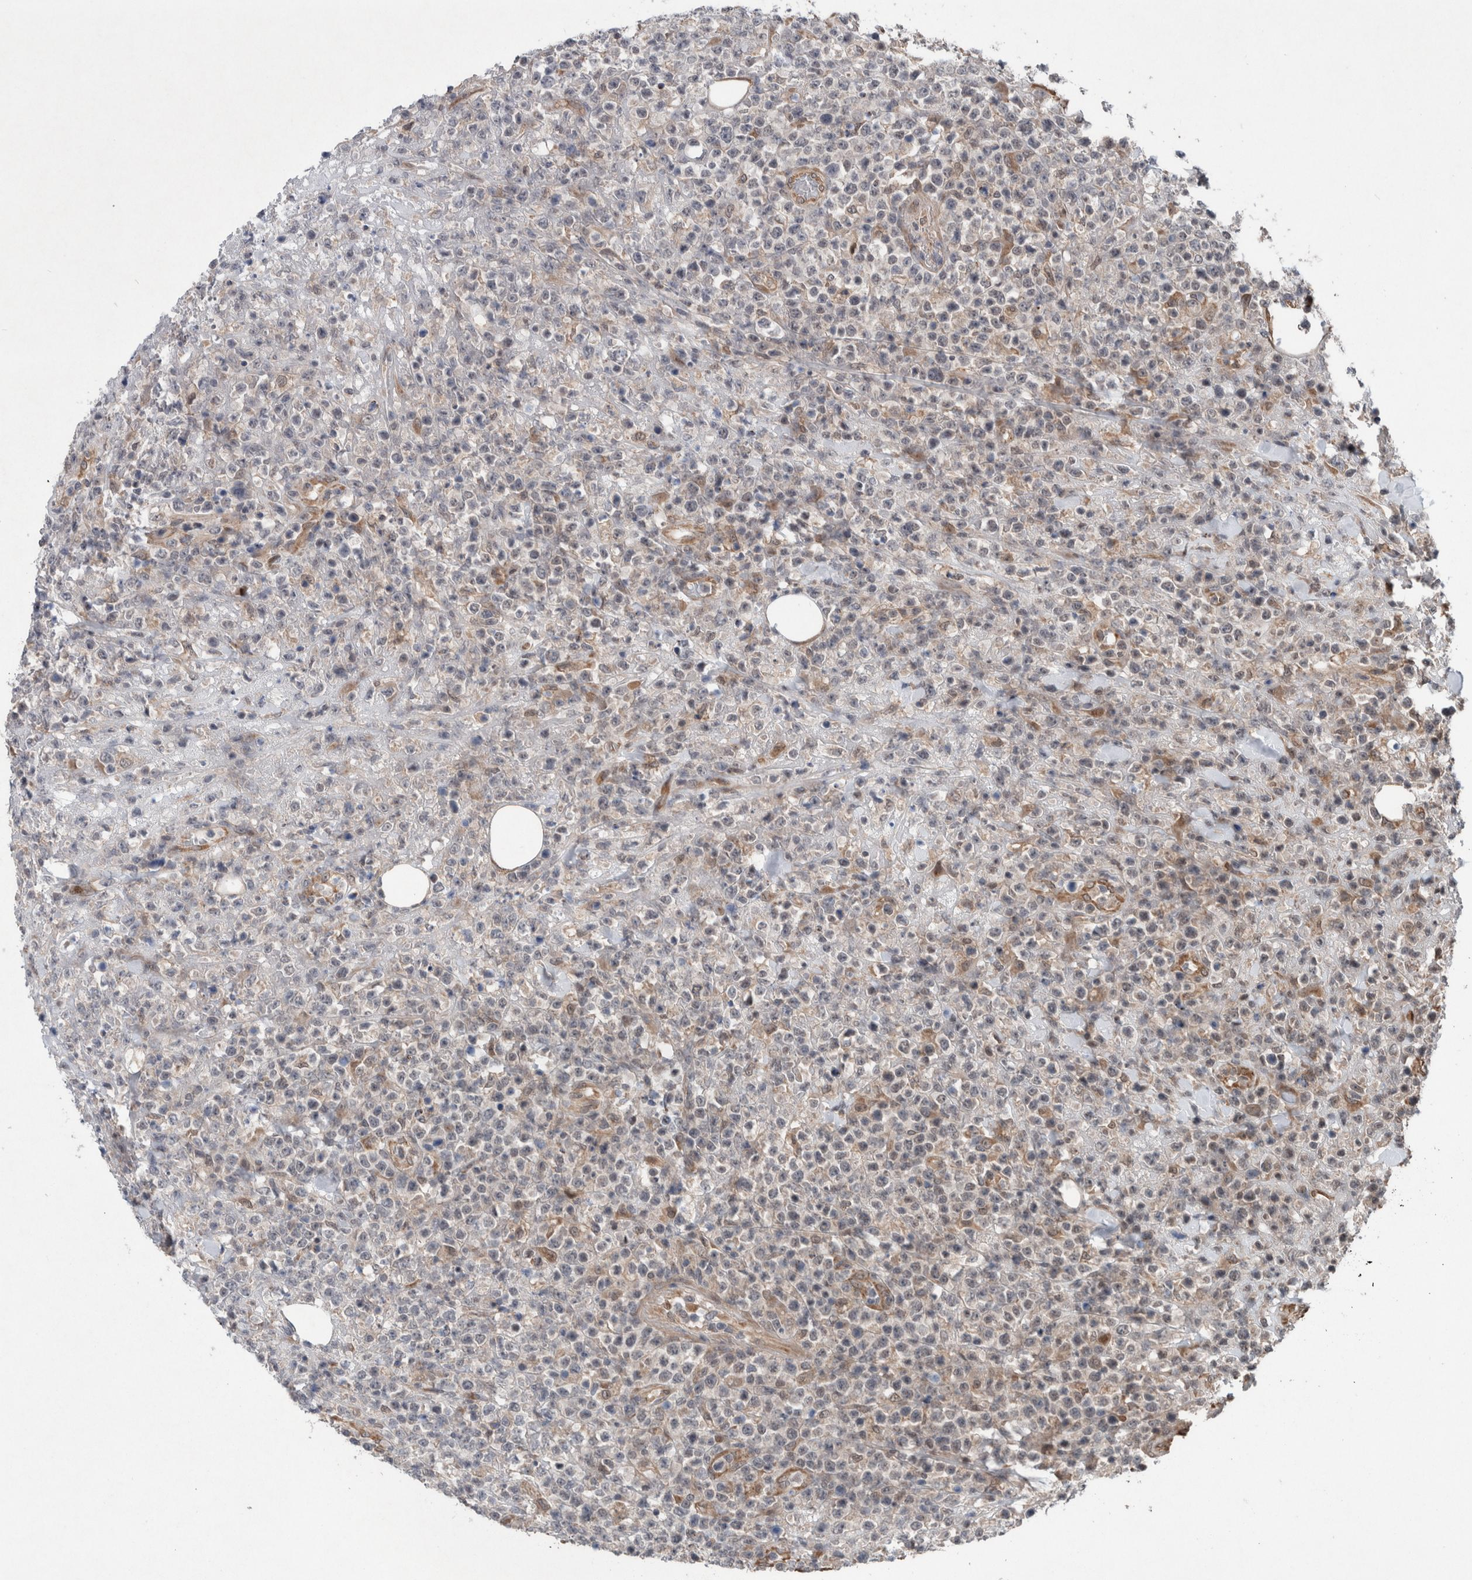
{"staining": {"intensity": "negative", "quantity": "none", "location": "none"}, "tissue": "lymphoma", "cell_type": "Tumor cells", "image_type": "cancer", "snomed": [{"axis": "morphology", "description": "Malignant lymphoma, non-Hodgkin's type, High grade"}, {"axis": "topography", "description": "Colon"}], "caption": "High-grade malignant lymphoma, non-Hodgkin's type was stained to show a protein in brown. There is no significant staining in tumor cells.", "gene": "GIMAP6", "patient": {"sex": "female", "age": 53}}